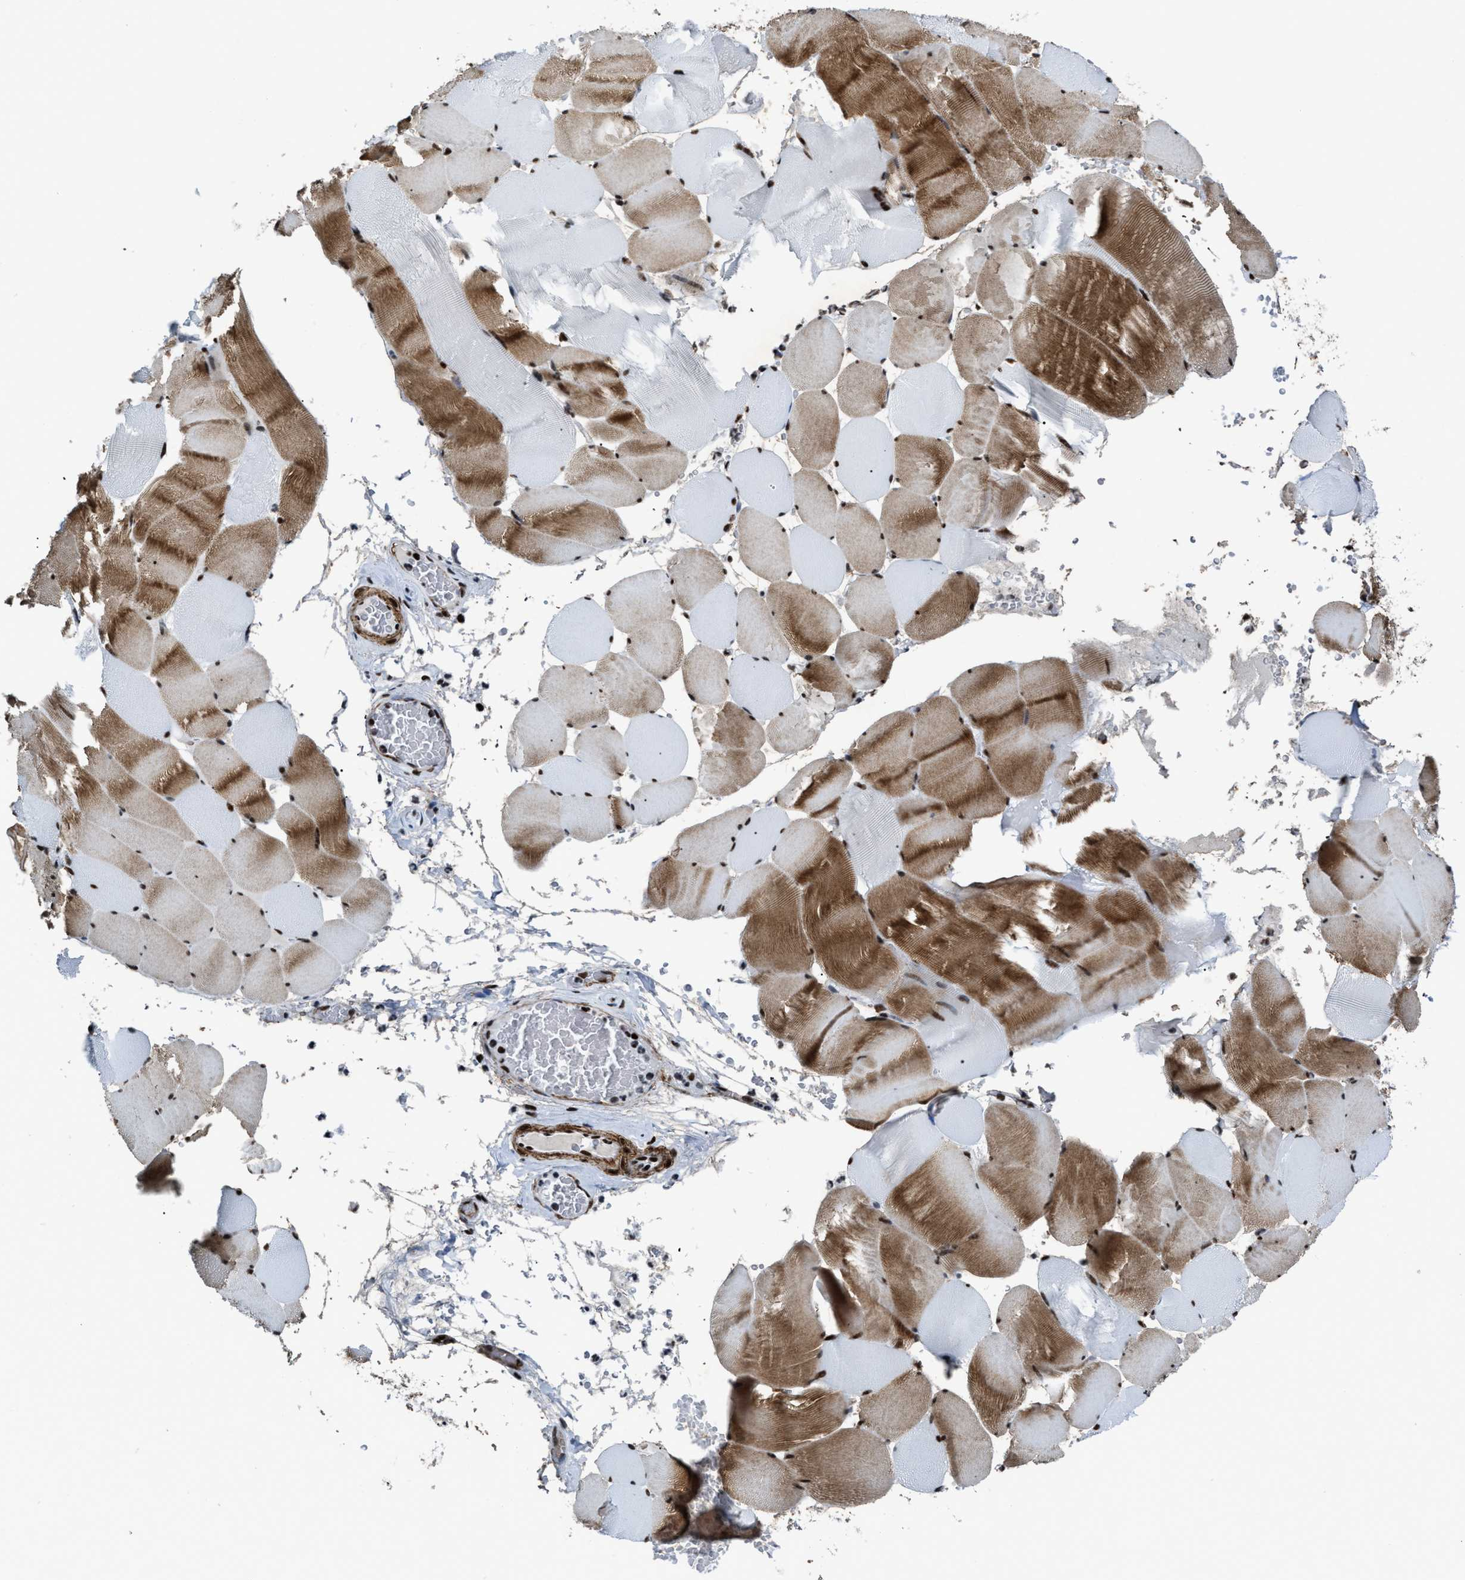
{"staining": {"intensity": "moderate", "quantity": "25%-75%", "location": "cytoplasmic/membranous,nuclear"}, "tissue": "skeletal muscle", "cell_type": "Myocytes", "image_type": "normal", "snomed": [{"axis": "morphology", "description": "Normal tissue, NOS"}, {"axis": "topography", "description": "Skeletal muscle"}], "caption": "Protein staining shows moderate cytoplasmic/membranous,nuclear expression in approximately 25%-75% of myocytes in unremarkable skeletal muscle. The staining was performed using DAB, with brown indicating positive protein expression. Nuclei are stained blue with hematoxylin.", "gene": "DDX5", "patient": {"sex": "male", "age": 62}}